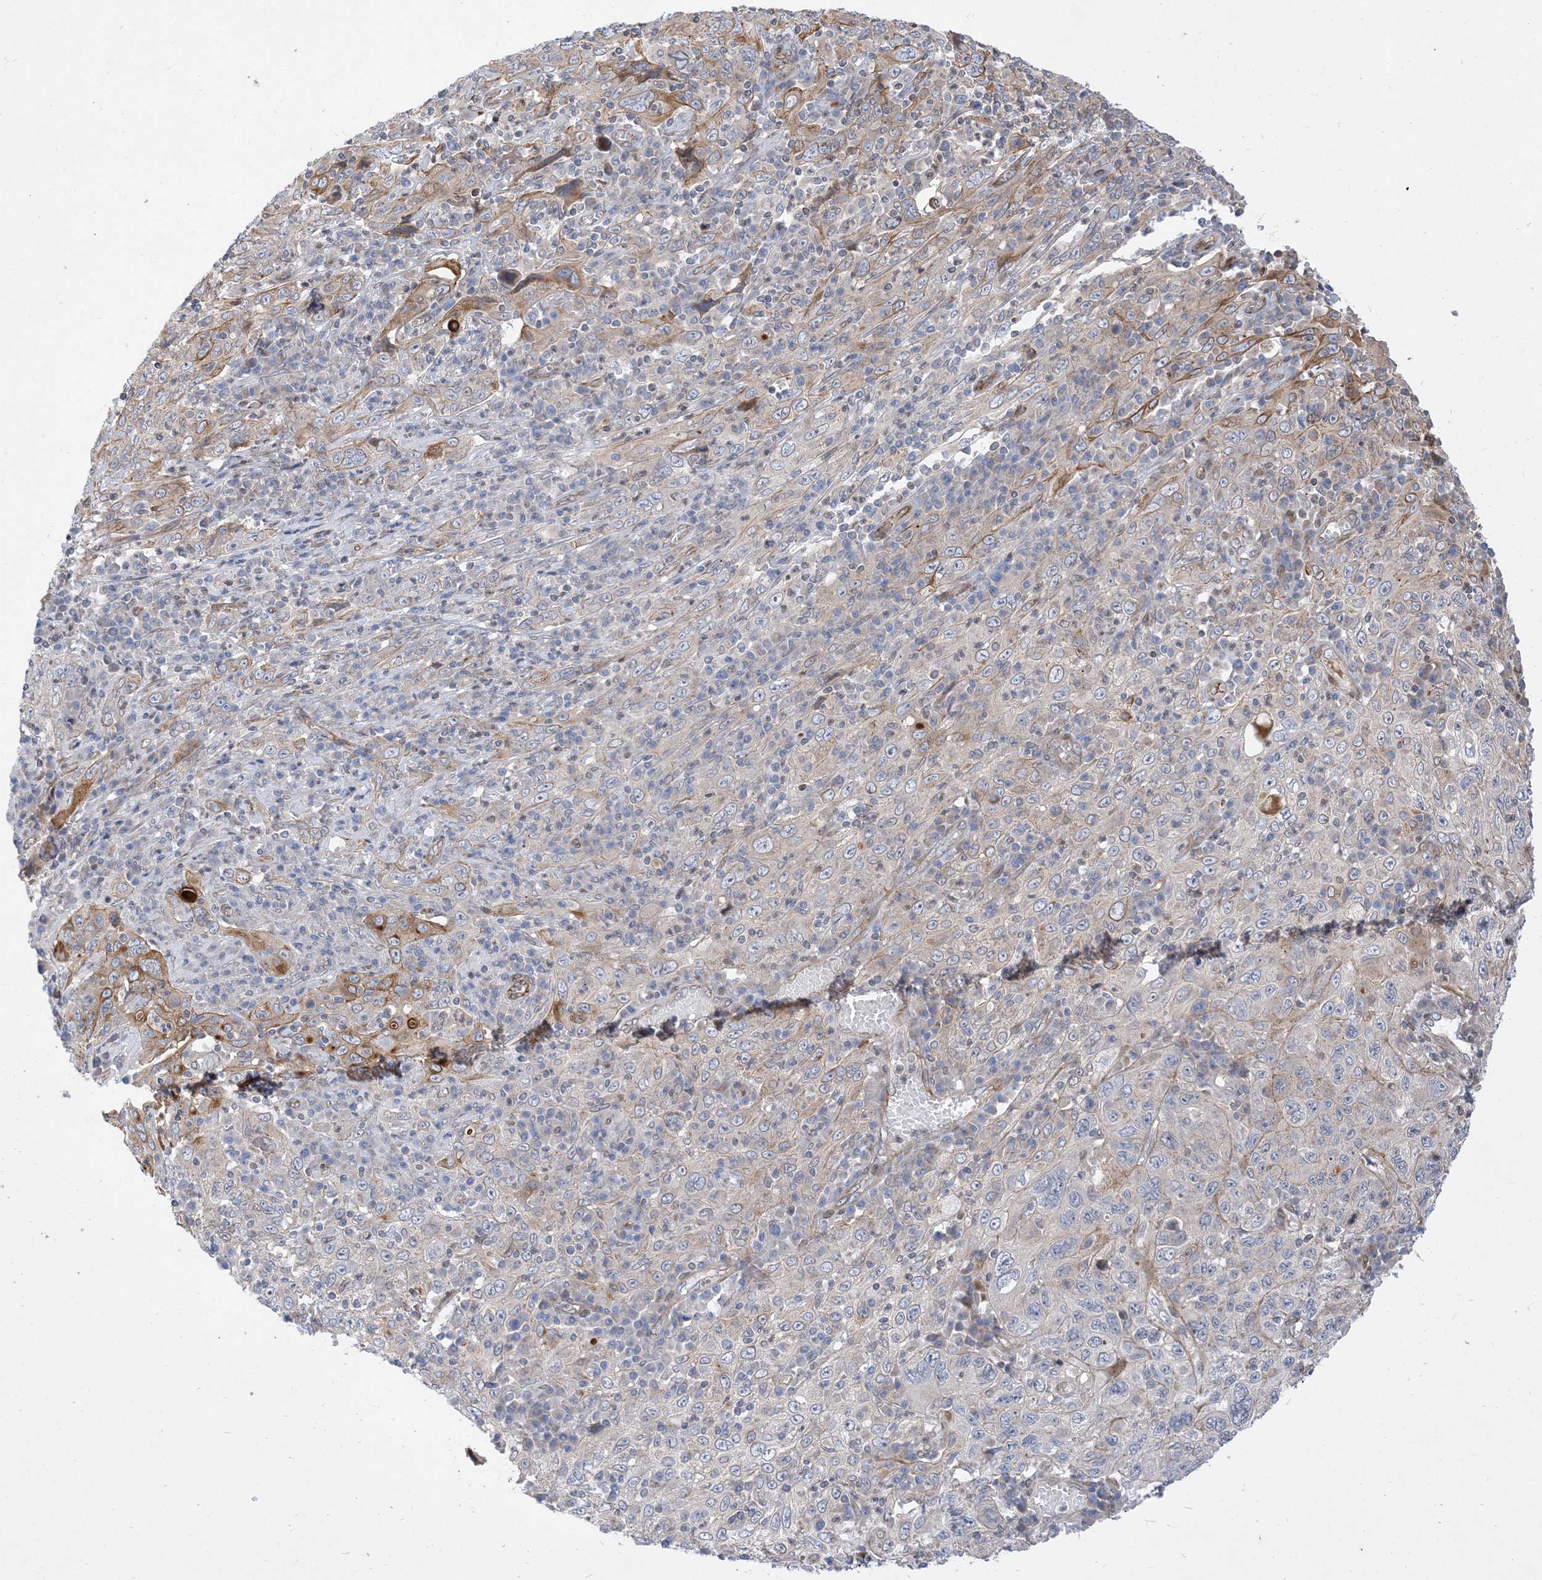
{"staining": {"intensity": "moderate", "quantity": "<25%", "location": "cytoplasmic/membranous"}, "tissue": "cervical cancer", "cell_type": "Tumor cells", "image_type": "cancer", "snomed": [{"axis": "morphology", "description": "Squamous cell carcinoma, NOS"}, {"axis": "topography", "description": "Cervix"}], "caption": "DAB immunohistochemical staining of cervical cancer (squamous cell carcinoma) displays moderate cytoplasmic/membranous protein staining in about <25% of tumor cells.", "gene": "TYSND1", "patient": {"sex": "female", "age": 46}}